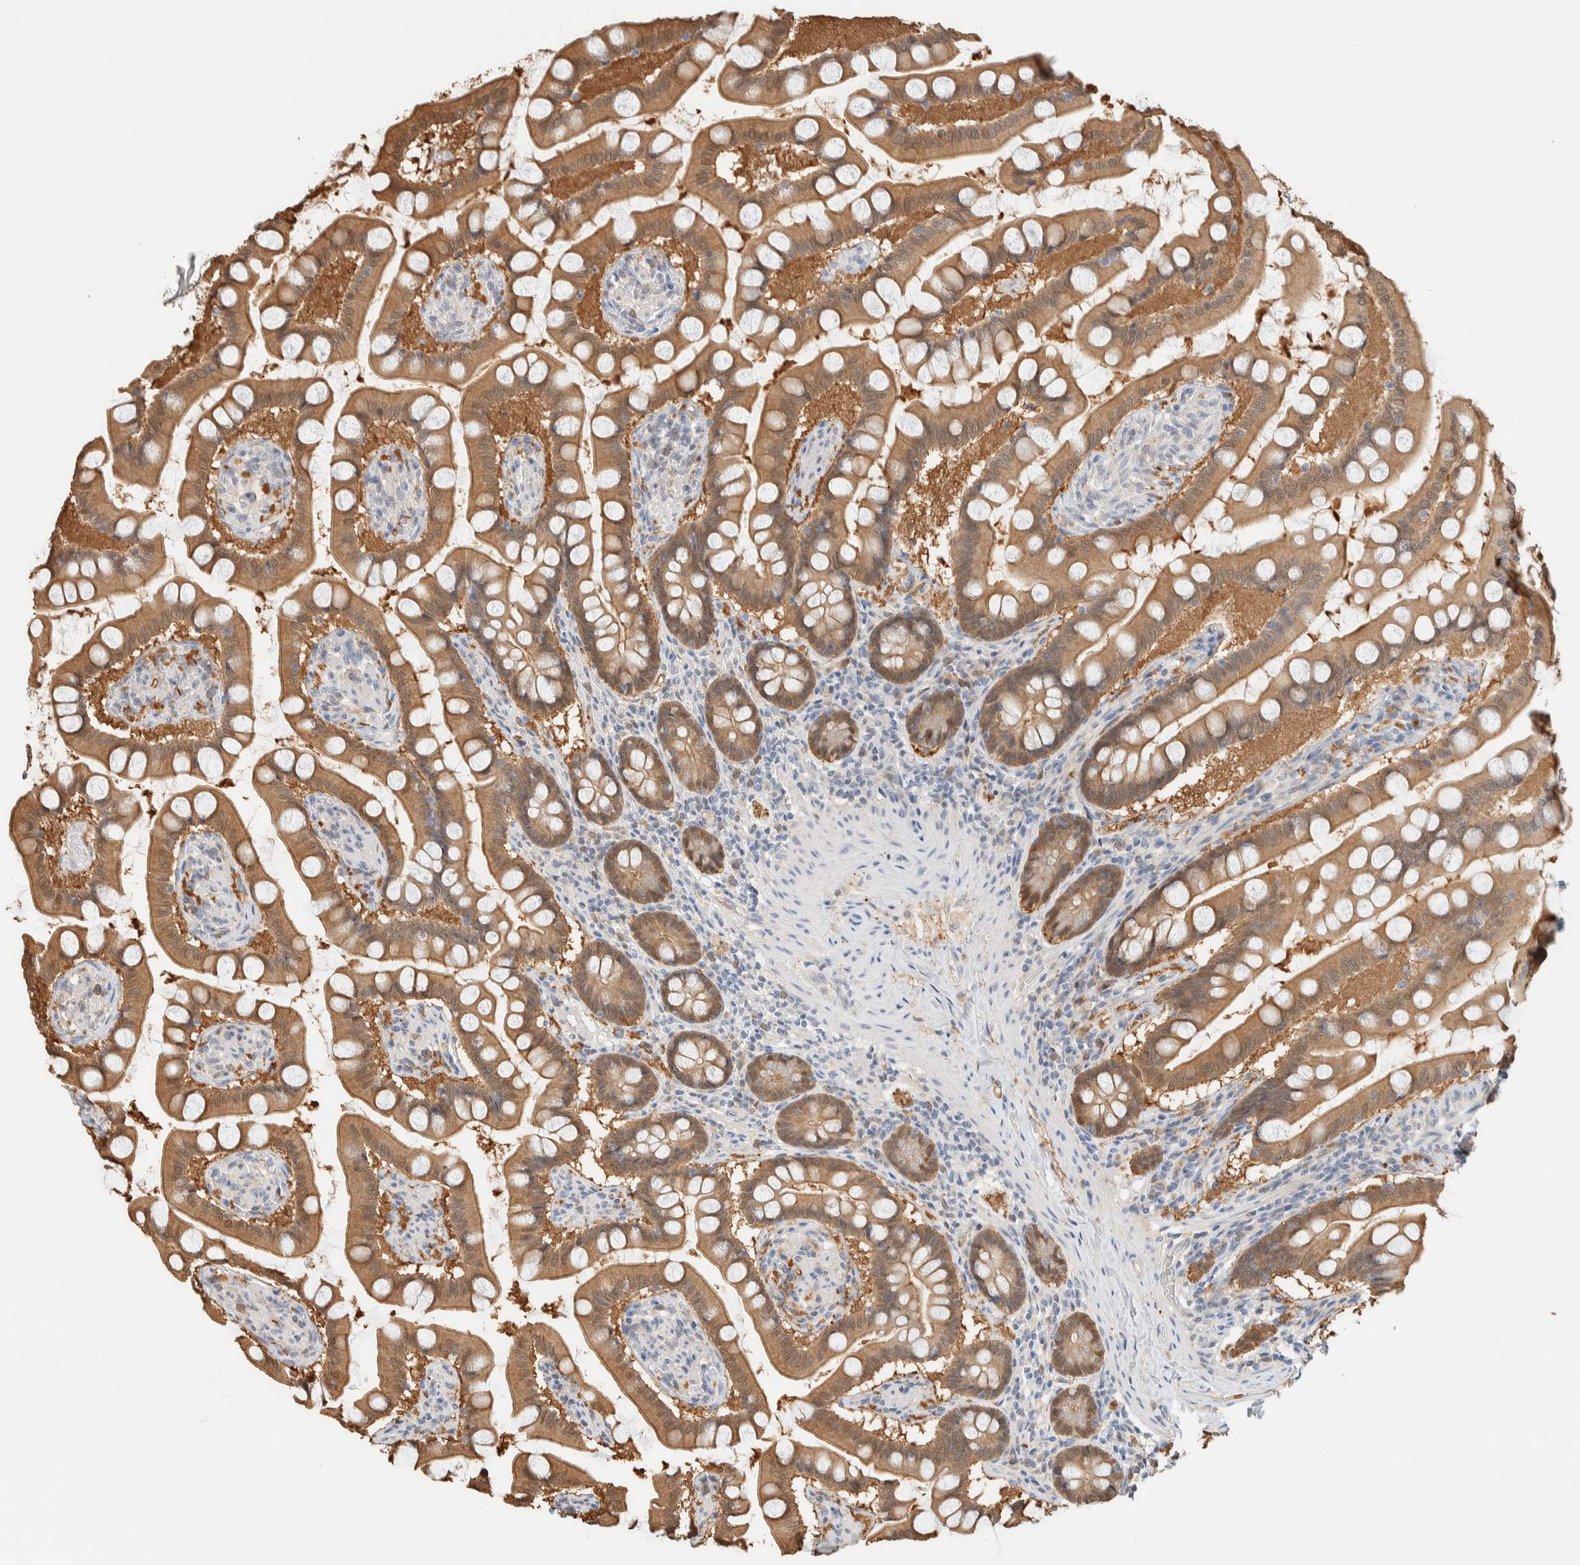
{"staining": {"intensity": "moderate", "quantity": ">75%", "location": "cytoplasmic/membranous"}, "tissue": "small intestine", "cell_type": "Glandular cells", "image_type": "normal", "snomed": [{"axis": "morphology", "description": "Normal tissue, NOS"}, {"axis": "topography", "description": "Small intestine"}], "caption": "Moderate cytoplasmic/membranous expression is present in approximately >75% of glandular cells in unremarkable small intestine.", "gene": "SETD4", "patient": {"sex": "male", "age": 41}}